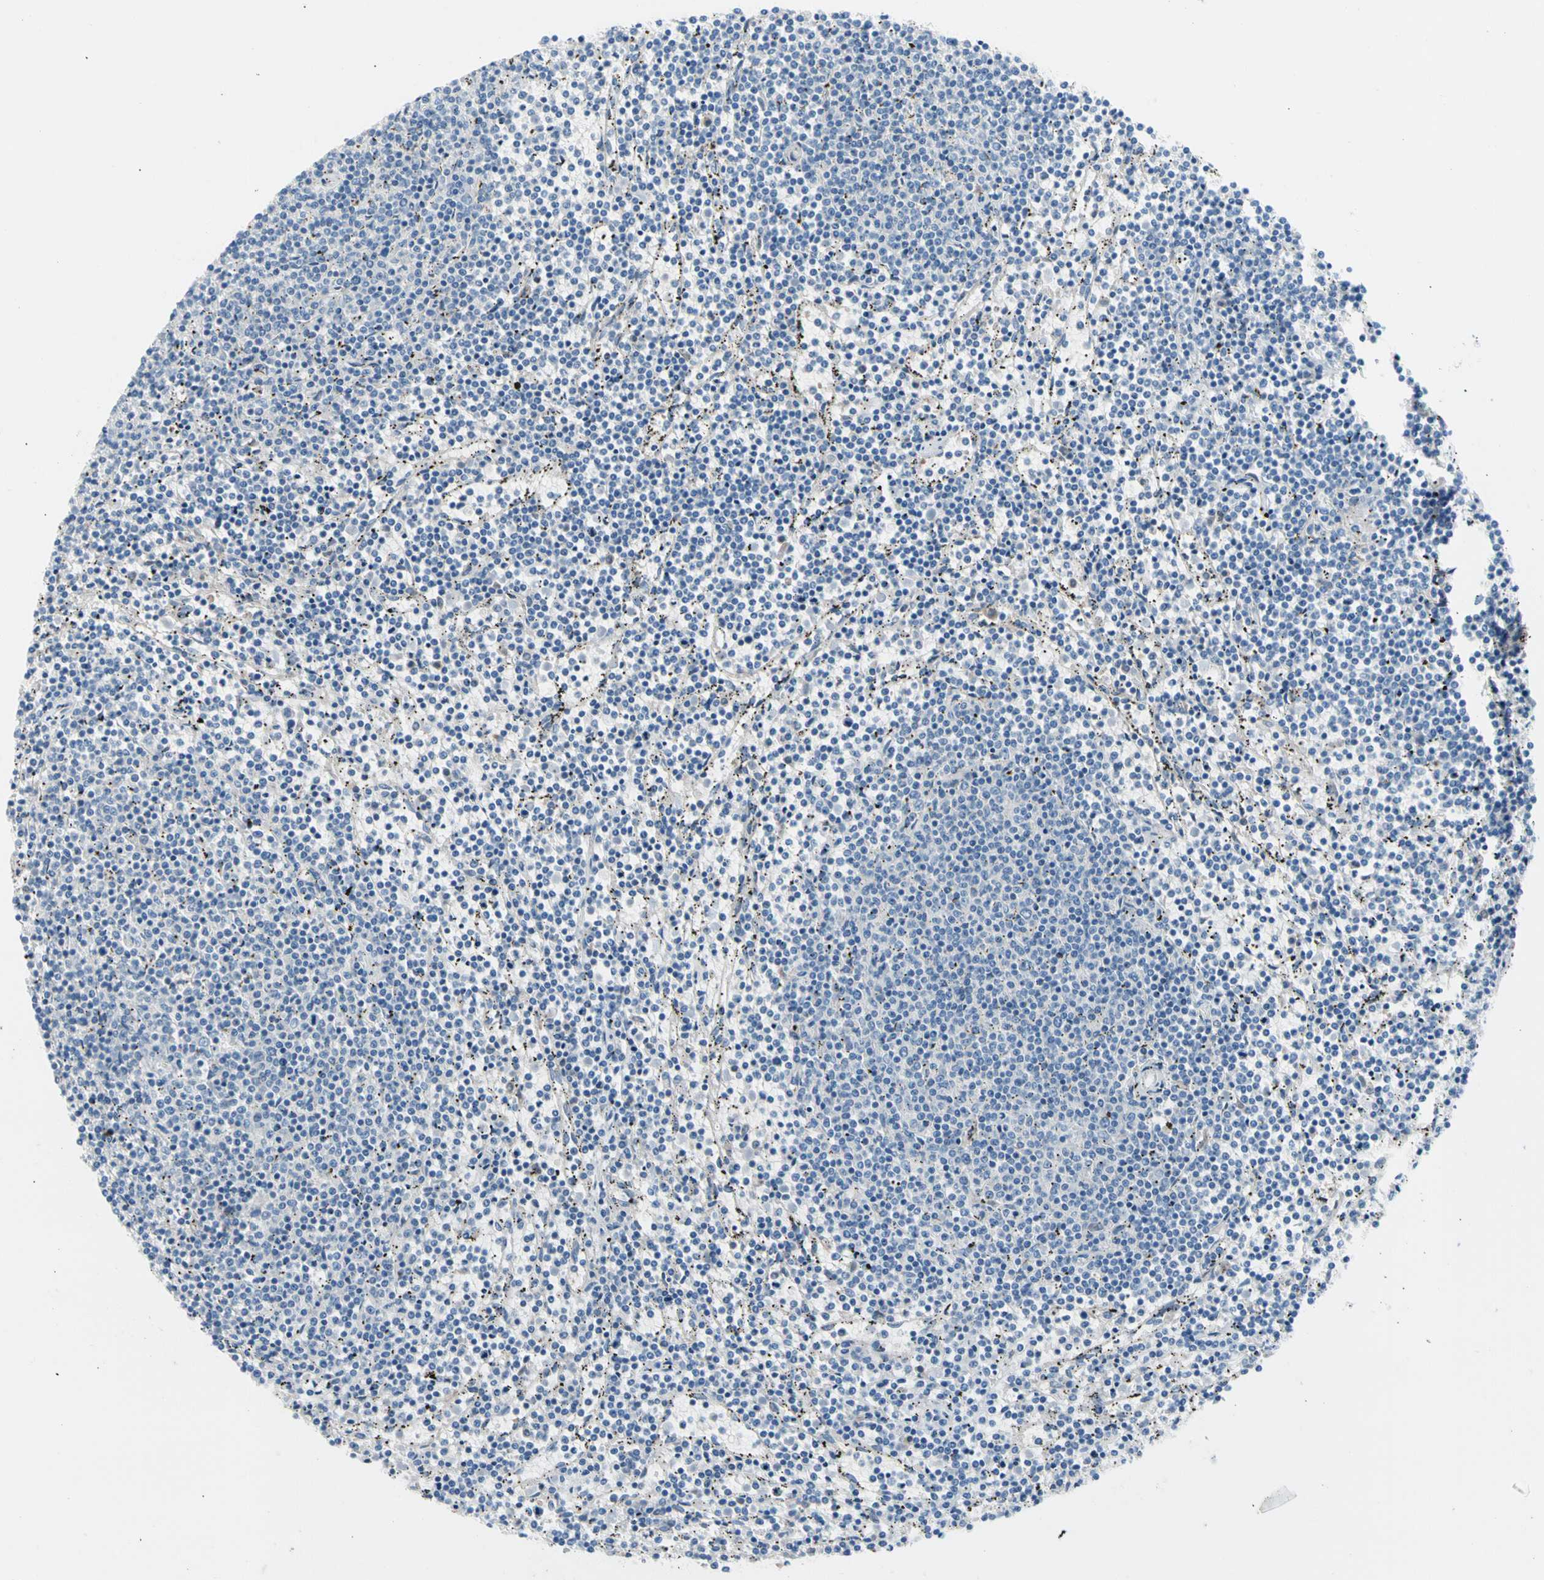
{"staining": {"intensity": "negative", "quantity": "none", "location": "none"}, "tissue": "lymphoma", "cell_type": "Tumor cells", "image_type": "cancer", "snomed": [{"axis": "morphology", "description": "Malignant lymphoma, non-Hodgkin's type, Low grade"}, {"axis": "topography", "description": "Spleen"}], "caption": "Immunohistochemistry histopathology image of human lymphoma stained for a protein (brown), which reveals no expression in tumor cells.", "gene": "CASQ1", "patient": {"sex": "female", "age": 50}}